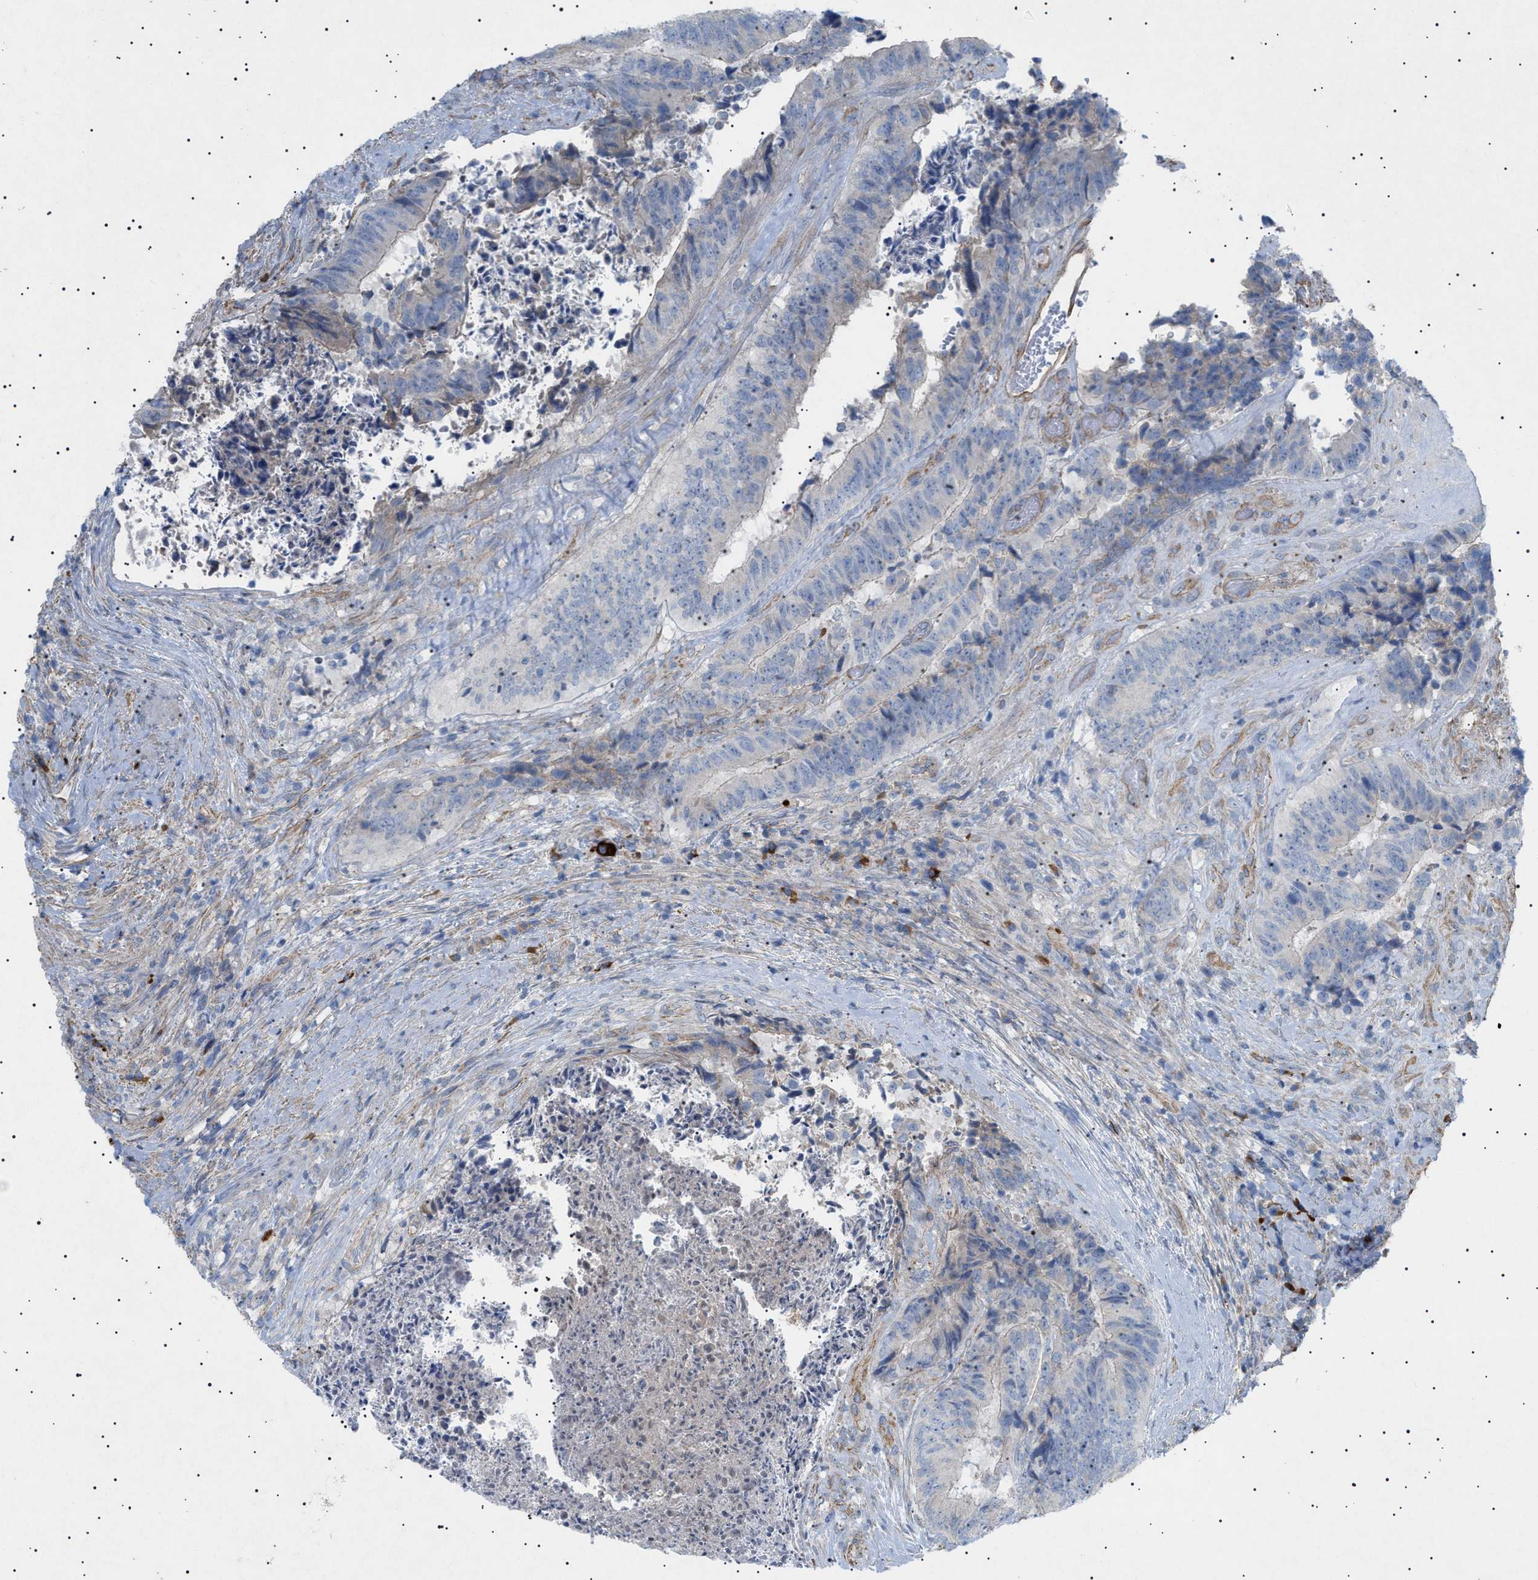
{"staining": {"intensity": "negative", "quantity": "none", "location": "none"}, "tissue": "colorectal cancer", "cell_type": "Tumor cells", "image_type": "cancer", "snomed": [{"axis": "morphology", "description": "Adenocarcinoma, NOS"}, {"axis": "topography", "description": "Rectum"}], "caption": "High power microscopy image of an immunohistochemistry (IHC) photomicrograph of adenocarcinoma (colorectal), revealing no significant expression in tumor cells.", "gene": "ADAMTS1", "patient": {"sex": "male", "age": 72}}